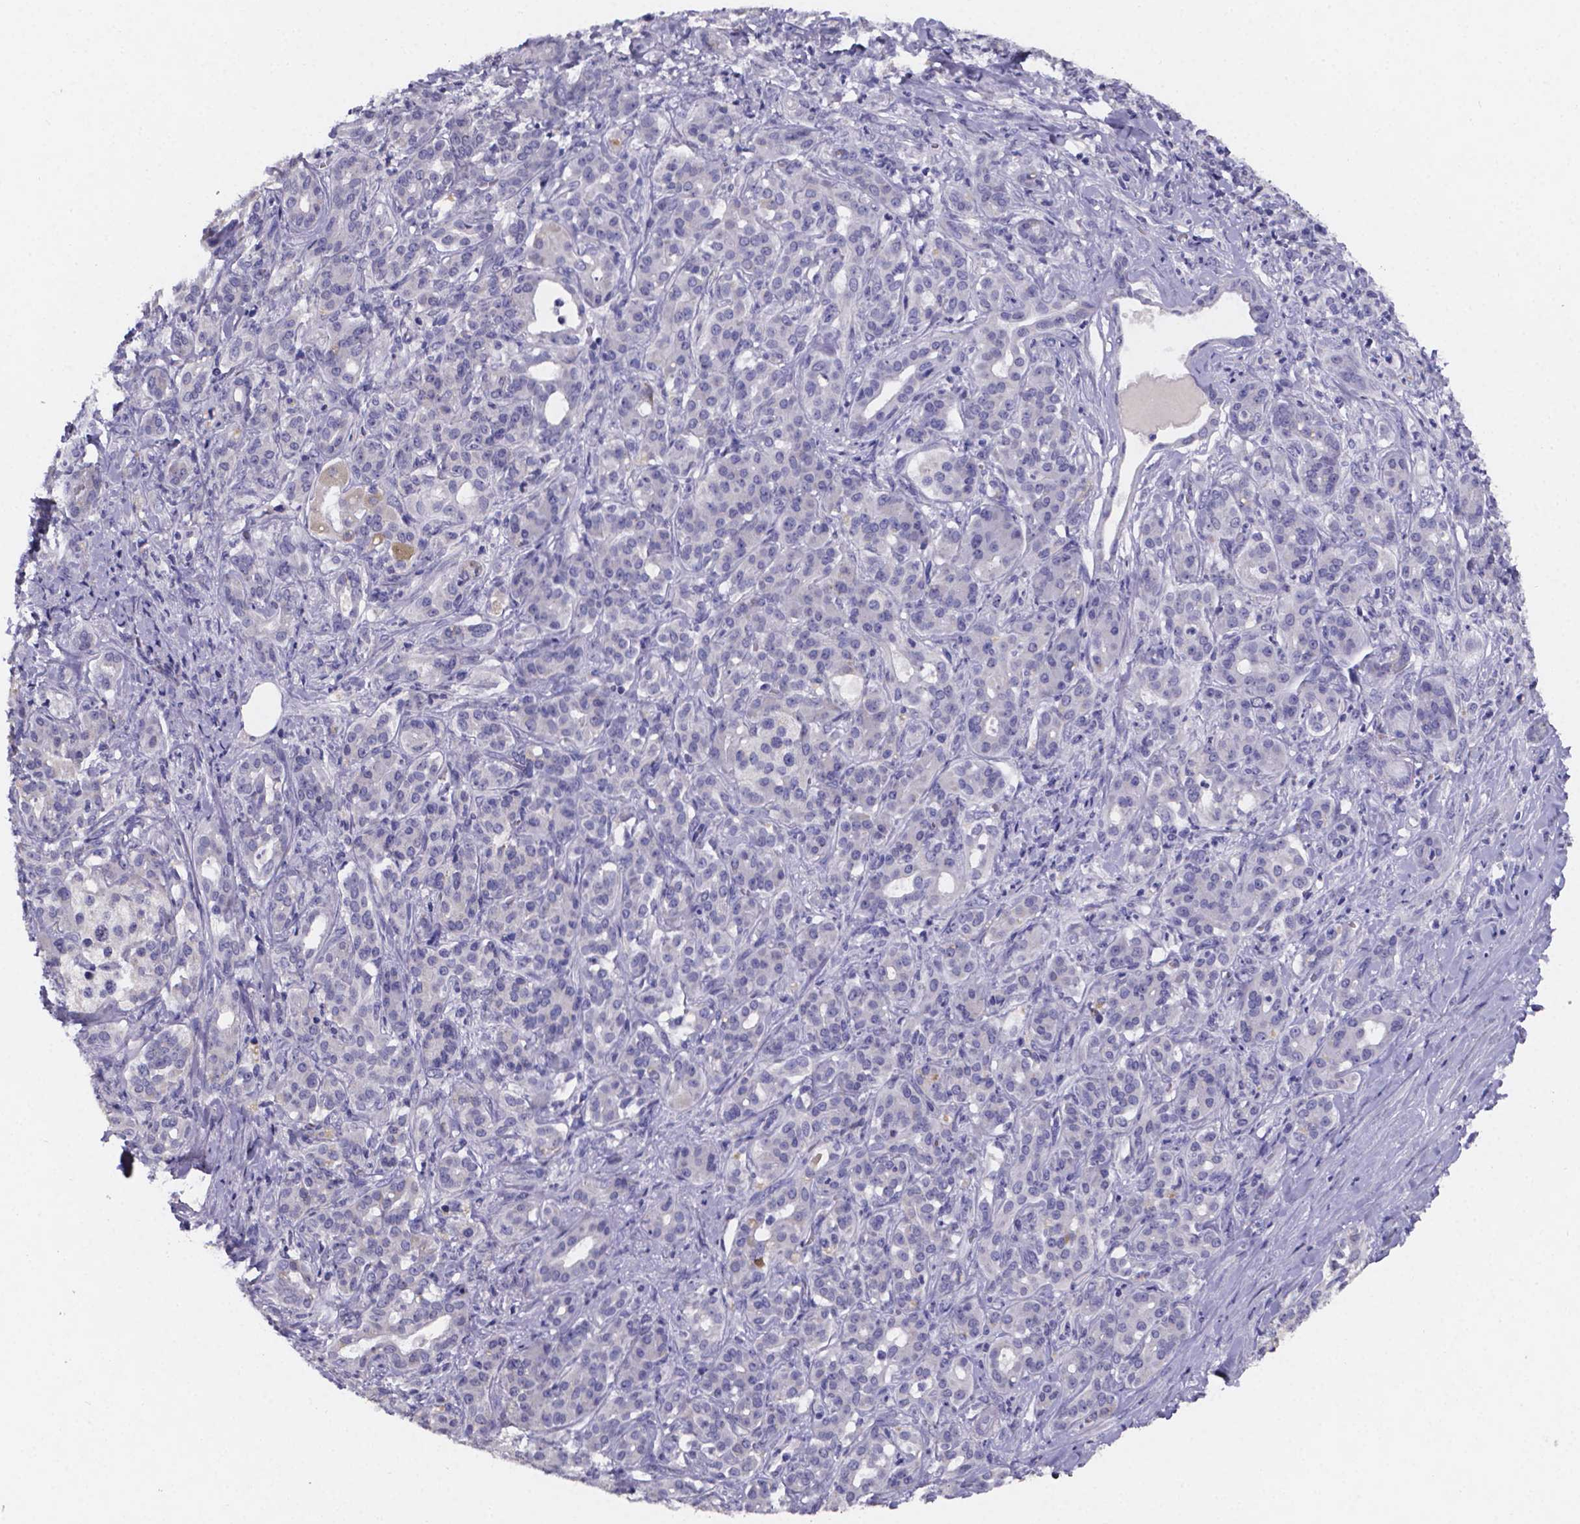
{"staining": {"intensity": "negative", "quantity": "none", "location": "none"}, "tissue": "pancreatic cancer", "cell_type": "Tumor cells", "image_type": "cancer", "snomed": [{"axis": "morphology", "description": "Normal tissue, NOS"}, {"axis": "morphology", "description": "Inflammation, NOS"}, {"axis": "morphology", "description": "Adenocarcinoma, NOS"}, {"axis": "topography", "description": "Pancreas"}], "caption": "Tumor cells are negative for brown protein staining in pancreatic adenocarcinoma.", "gene": "PAH", "patient": {"sex": "male", "age": 57}}